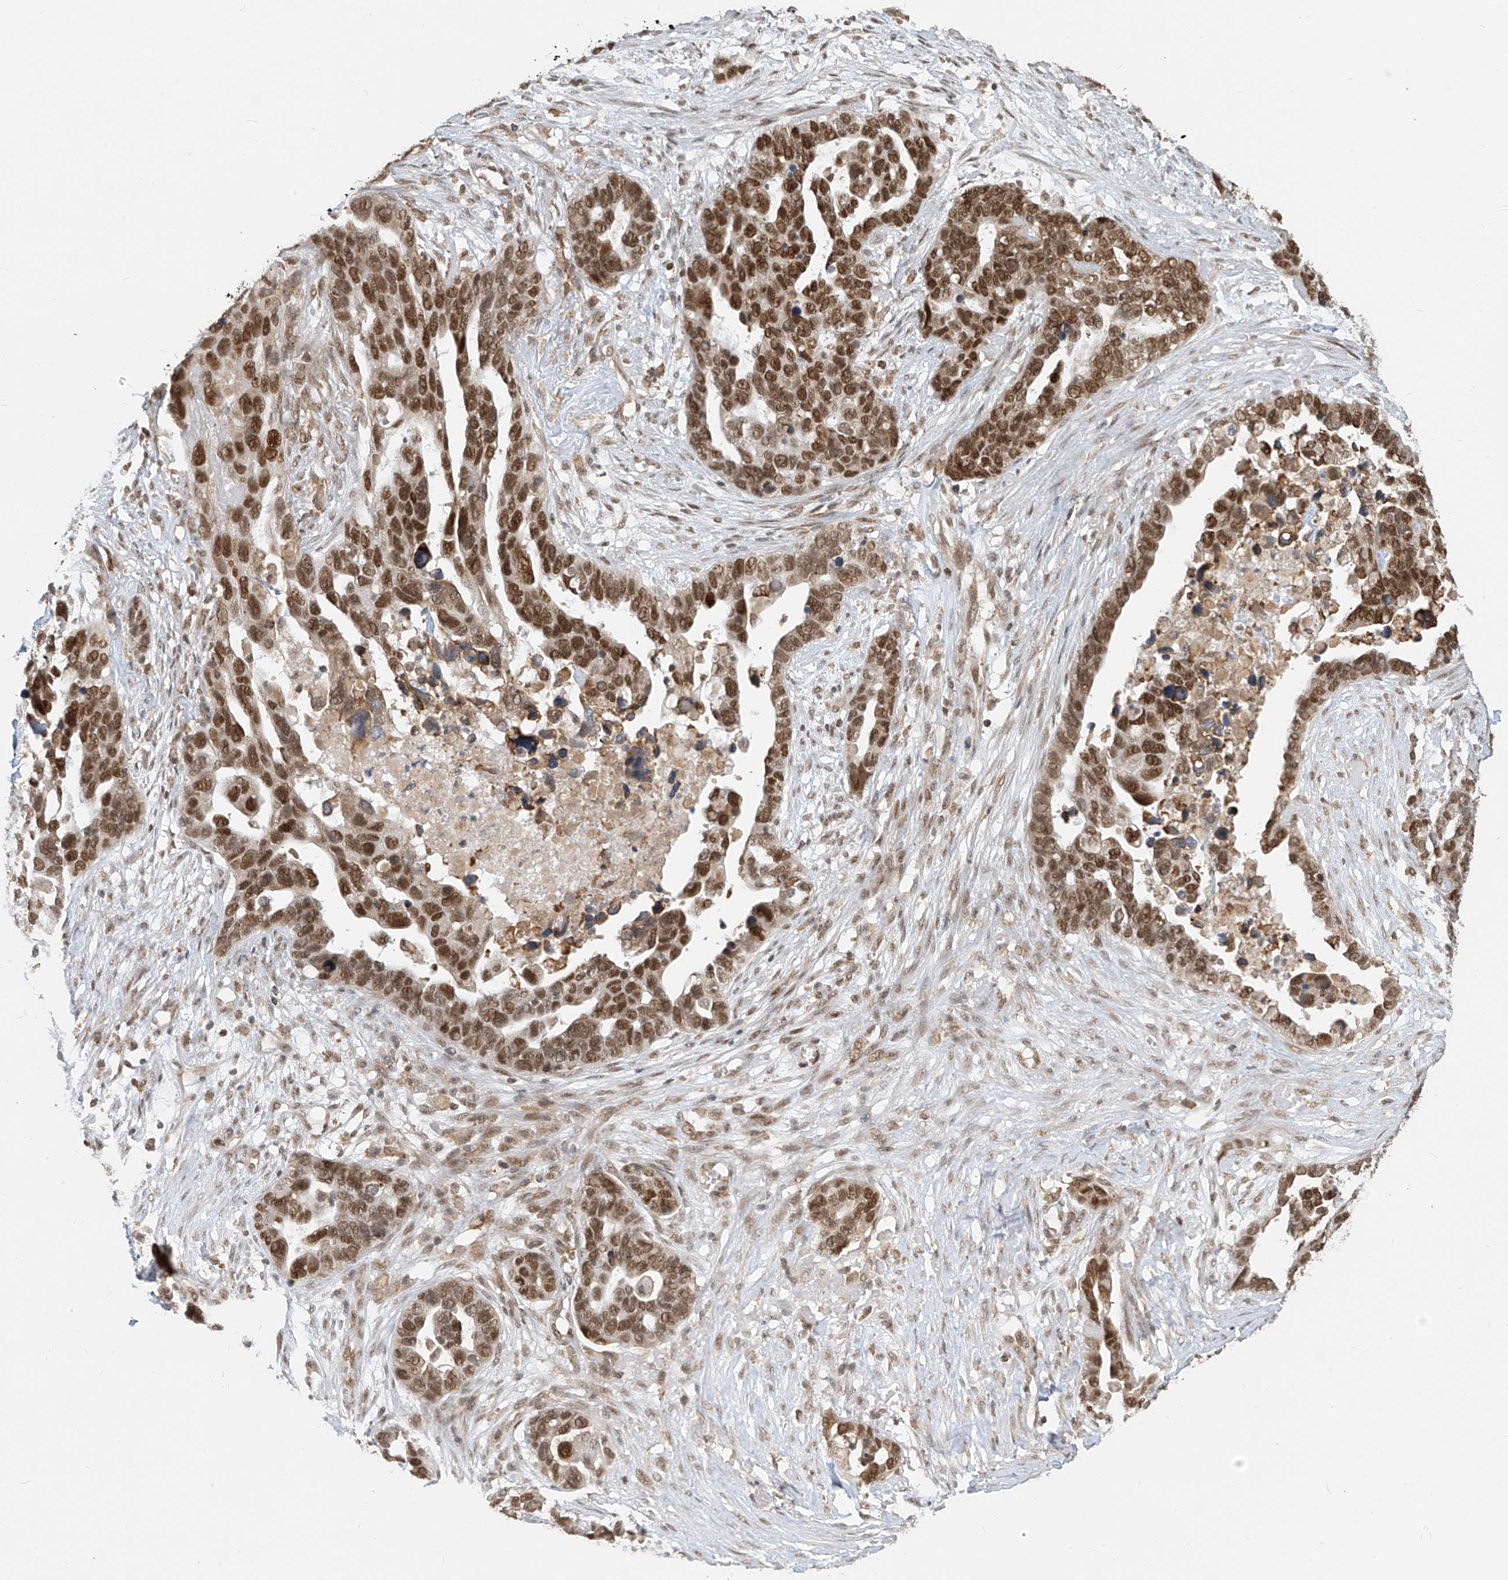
{"staining": {"intensity": "moderate", "quantity": ">75%", "location": "nuclear"}, "tissue": "ovarian cancer", "cell_type": "Tumor cells", "image_type": "cancer", "snomed": [{"axis": "morphology", "description": "Cystadenocarcinoma, serous, NOS"}, {"axis": "topography", "description": "Ovary"}], "caption": "IHC micrograph of ovarian cancer (serous cystadenocarcinoma) stained for a protein (brown), which displays medium levels of moderate nuclear expression in about >75% of tumor cells.", "gene": "ZMYM2", "patient": {"sex": "female", "age": 54}}